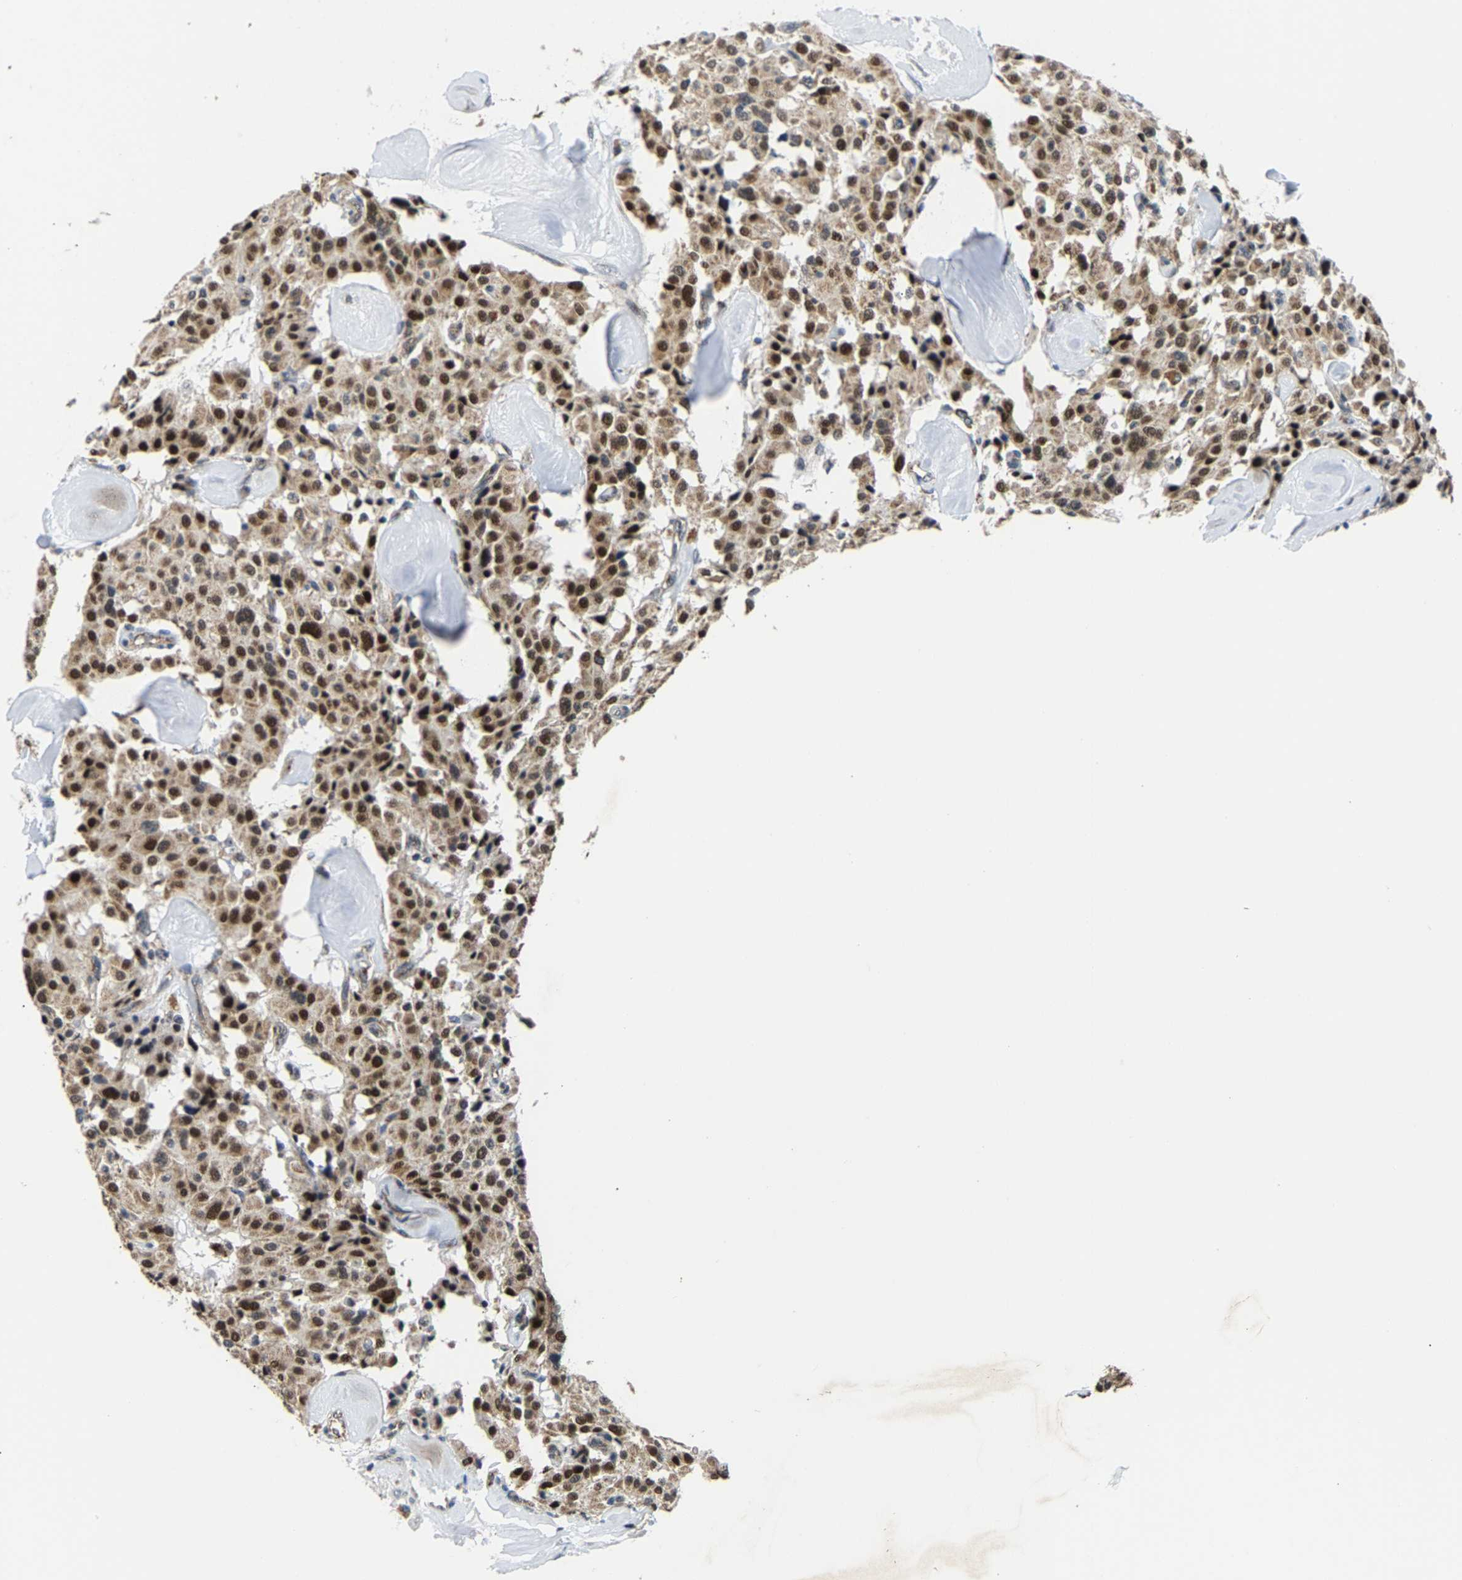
{"staining": {"intensity": "moderate", "quantity": ">75%", "location": "cytoplasmic/membranous,nuclear"}, "tissue": "carcinoid", "cell_type": "Tumor cells", "image_type": "cancer", "snomed": [{"axis": "morphology", "description": "Carcinoid, malignant, NOS"}, {"axis": "topography", "description": "Lung"}], "caption": "Immunohistochemical staining of human malignant carcinoid displays moderate cytoplasmic/membranous and nuclear protein positivity in about >75% of tumor cells.", "gene": "GIMAP7", "patient": {"sex": "male", "age": 30}}